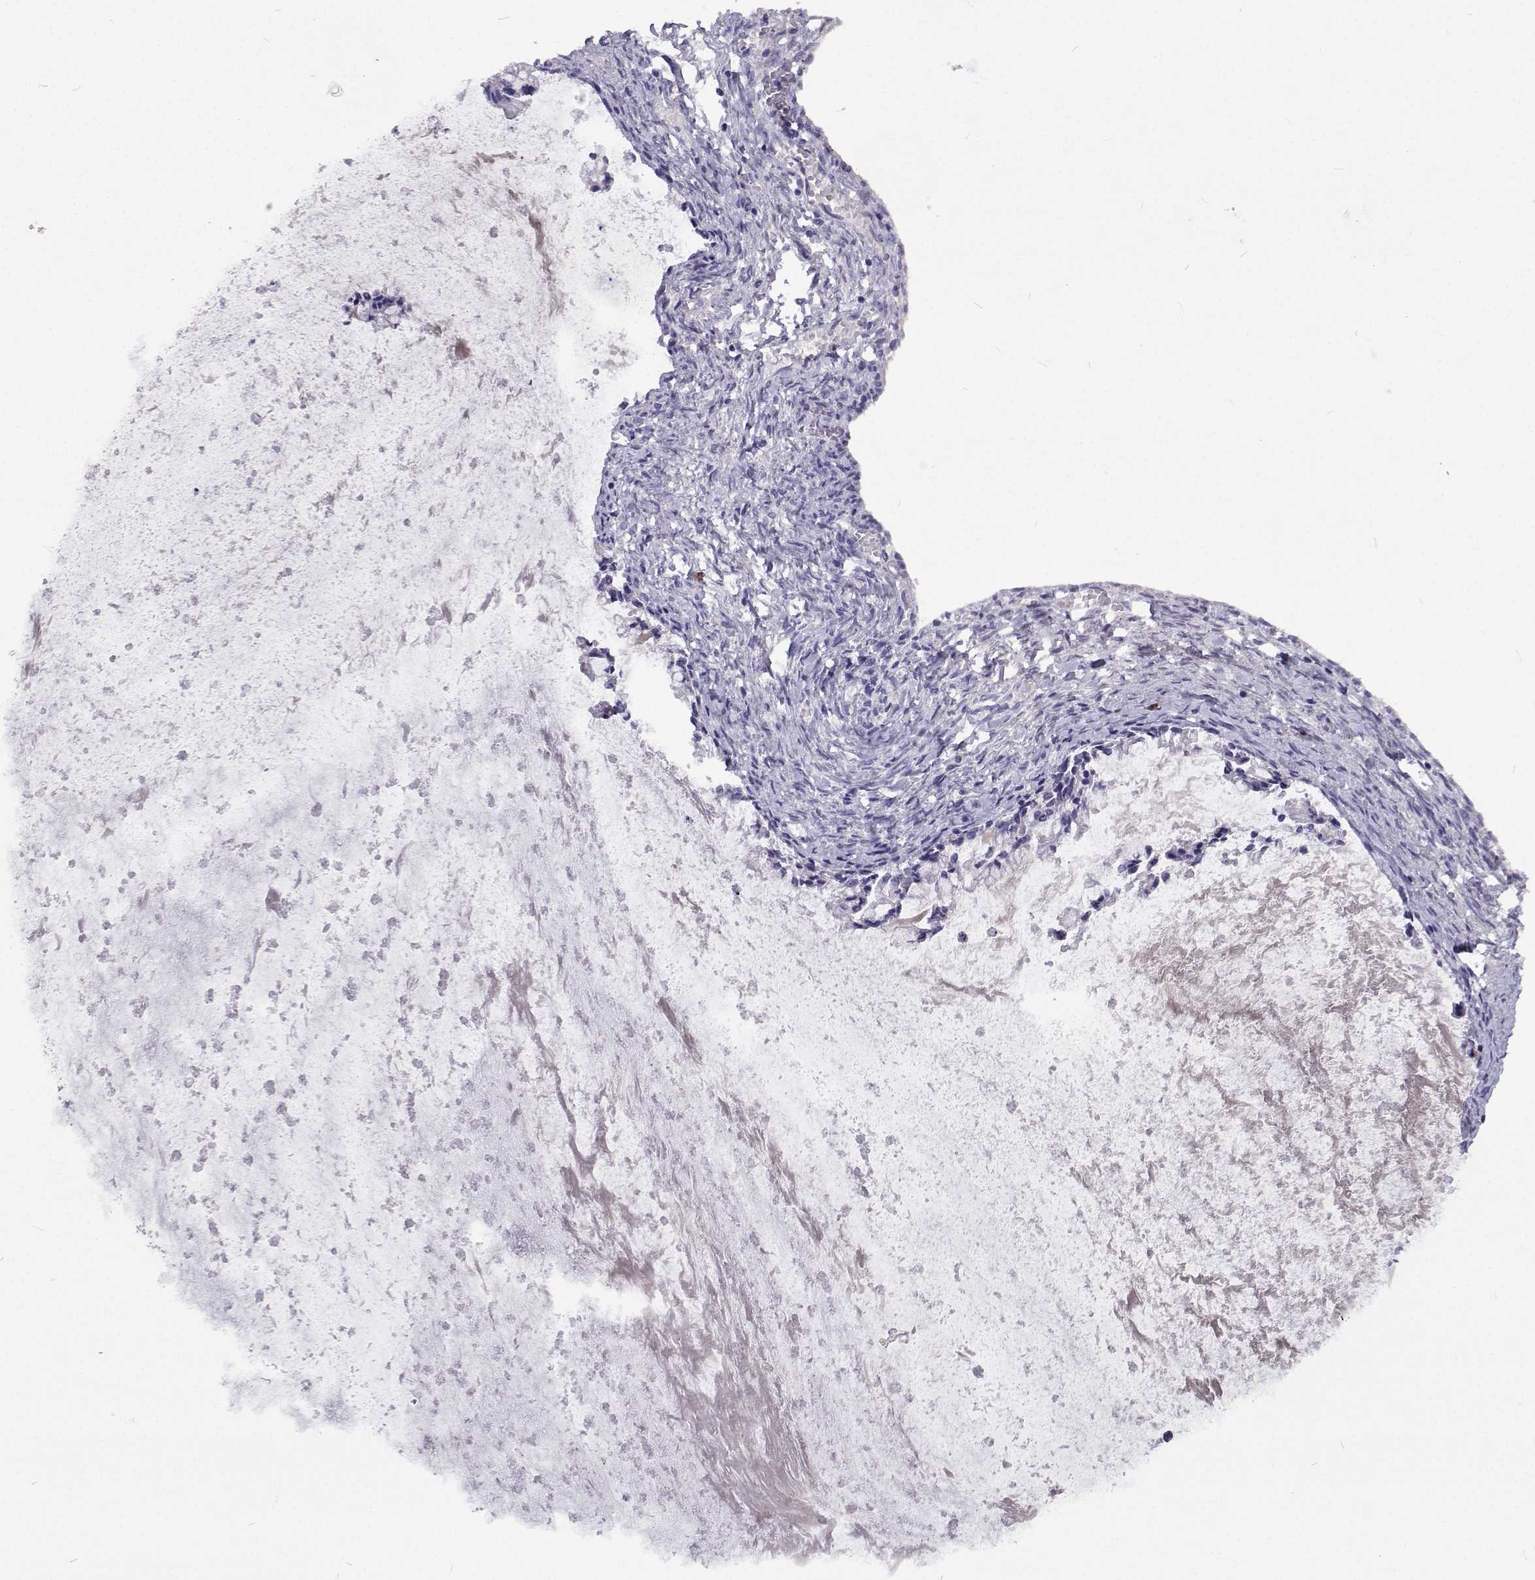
{"staining": {"intensity": "negative", "quantity": "none", "location": "none"}, "tissue": "ovarian cancer", "cell_type": "Tumor cells", "image_type": "cancer", "snomed": [{"axis": "morphology", "description": "Cystadenocarcinoma, mucinous, NOS"}, {"axis": "topography", "description": "Ovary"}], "caption": "Tumor cells show no significant protein staining in ovarian cancer.", "gene": "CFAP44", "patient": {"sex": "female", "age": 67}}